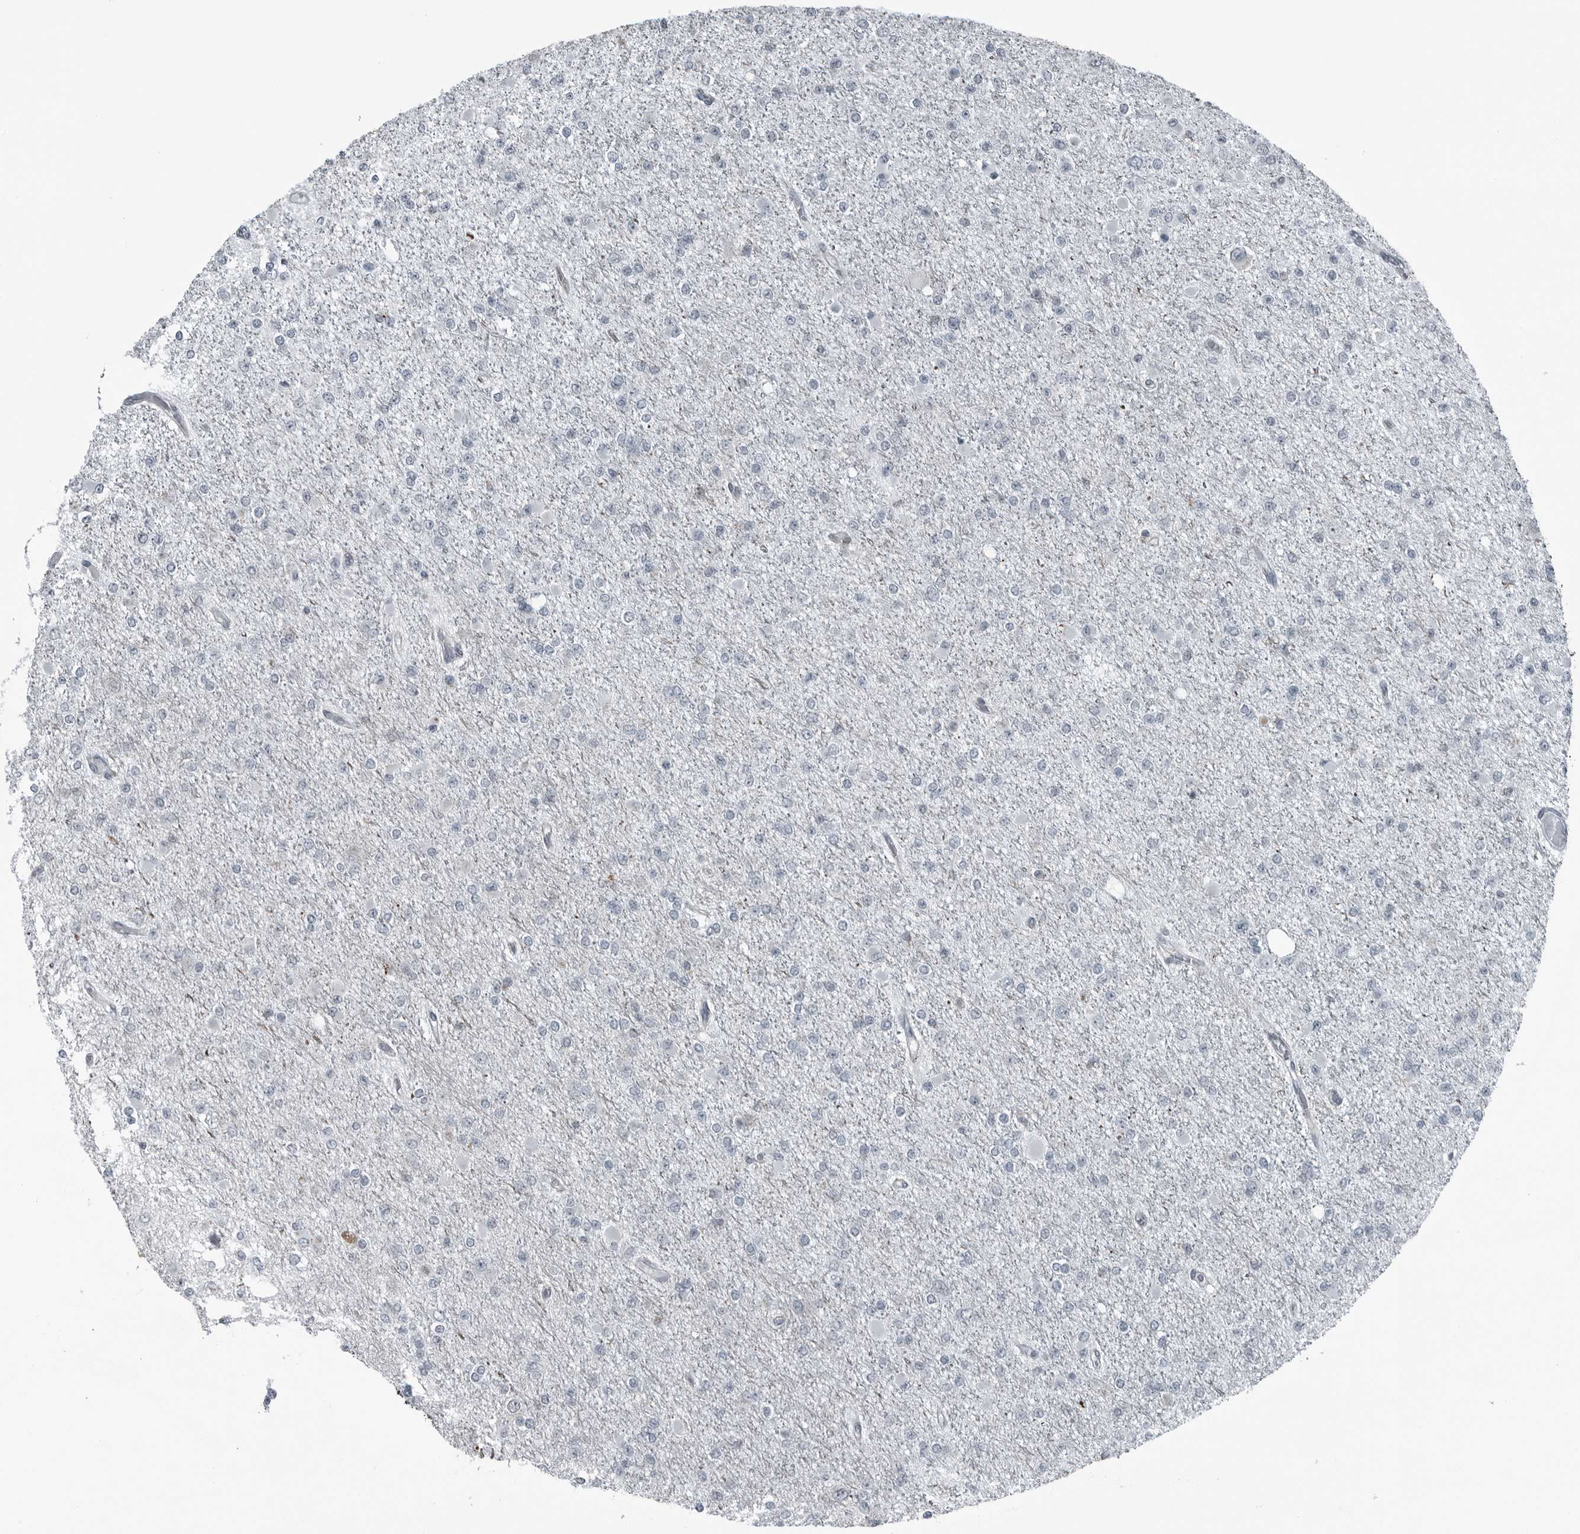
{"staining": {"intensity": "negative", "quantity": "none", "location": "none"}, "tissue": "glioma", "cell_type": "Tumor cells", "image_type": "cancer", "snomed": [{"axis": "morphology", "description": "Glioma, malignant, Low grade"}, {"axis": "topography", "description": "Brain"}], "caption": "Immunohistochemical staining of human low-grade glioma (malignant) displays no significant expression in tumor cells.", "gene": "GAK", "patient": {"sex": "female", "age": 22}}